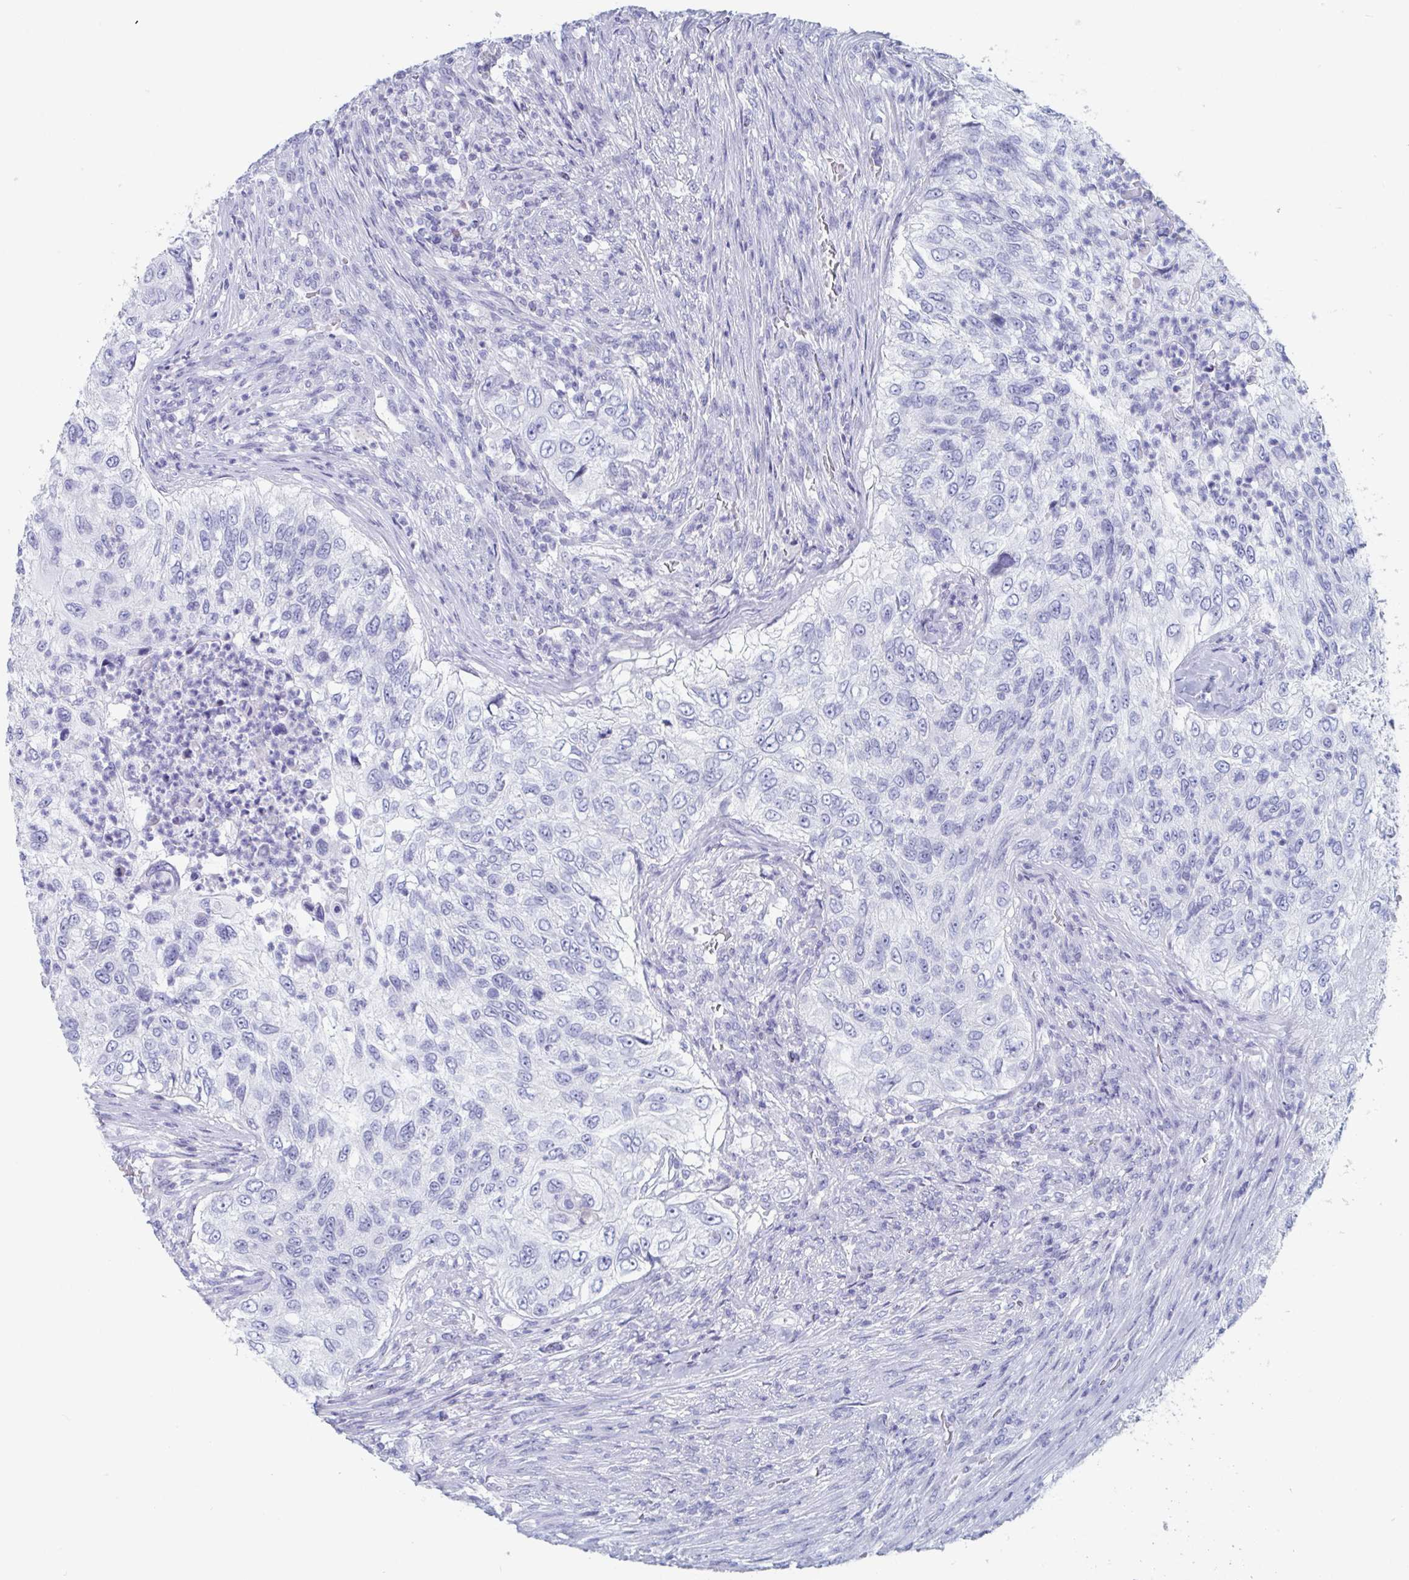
{"staining": {"intensity": "negative", "quantity": "none", "location": "none"}, "tissue": "urothelial cancer", "cell_type": "Tumor cells", "image_type": "cancer", "snomed": [{"axis": "morphology", "description": "Urothelial carcinoma, High grade"}, {"axis": "topography", "description": "Urinary bladder"}], "caption": "DAB immunohistochemical staining of urothelial cancer demonstrates no significant staining in tumor cells.", "gene": "DPEP3", "patient": {"sex": "female", "age": 60}}